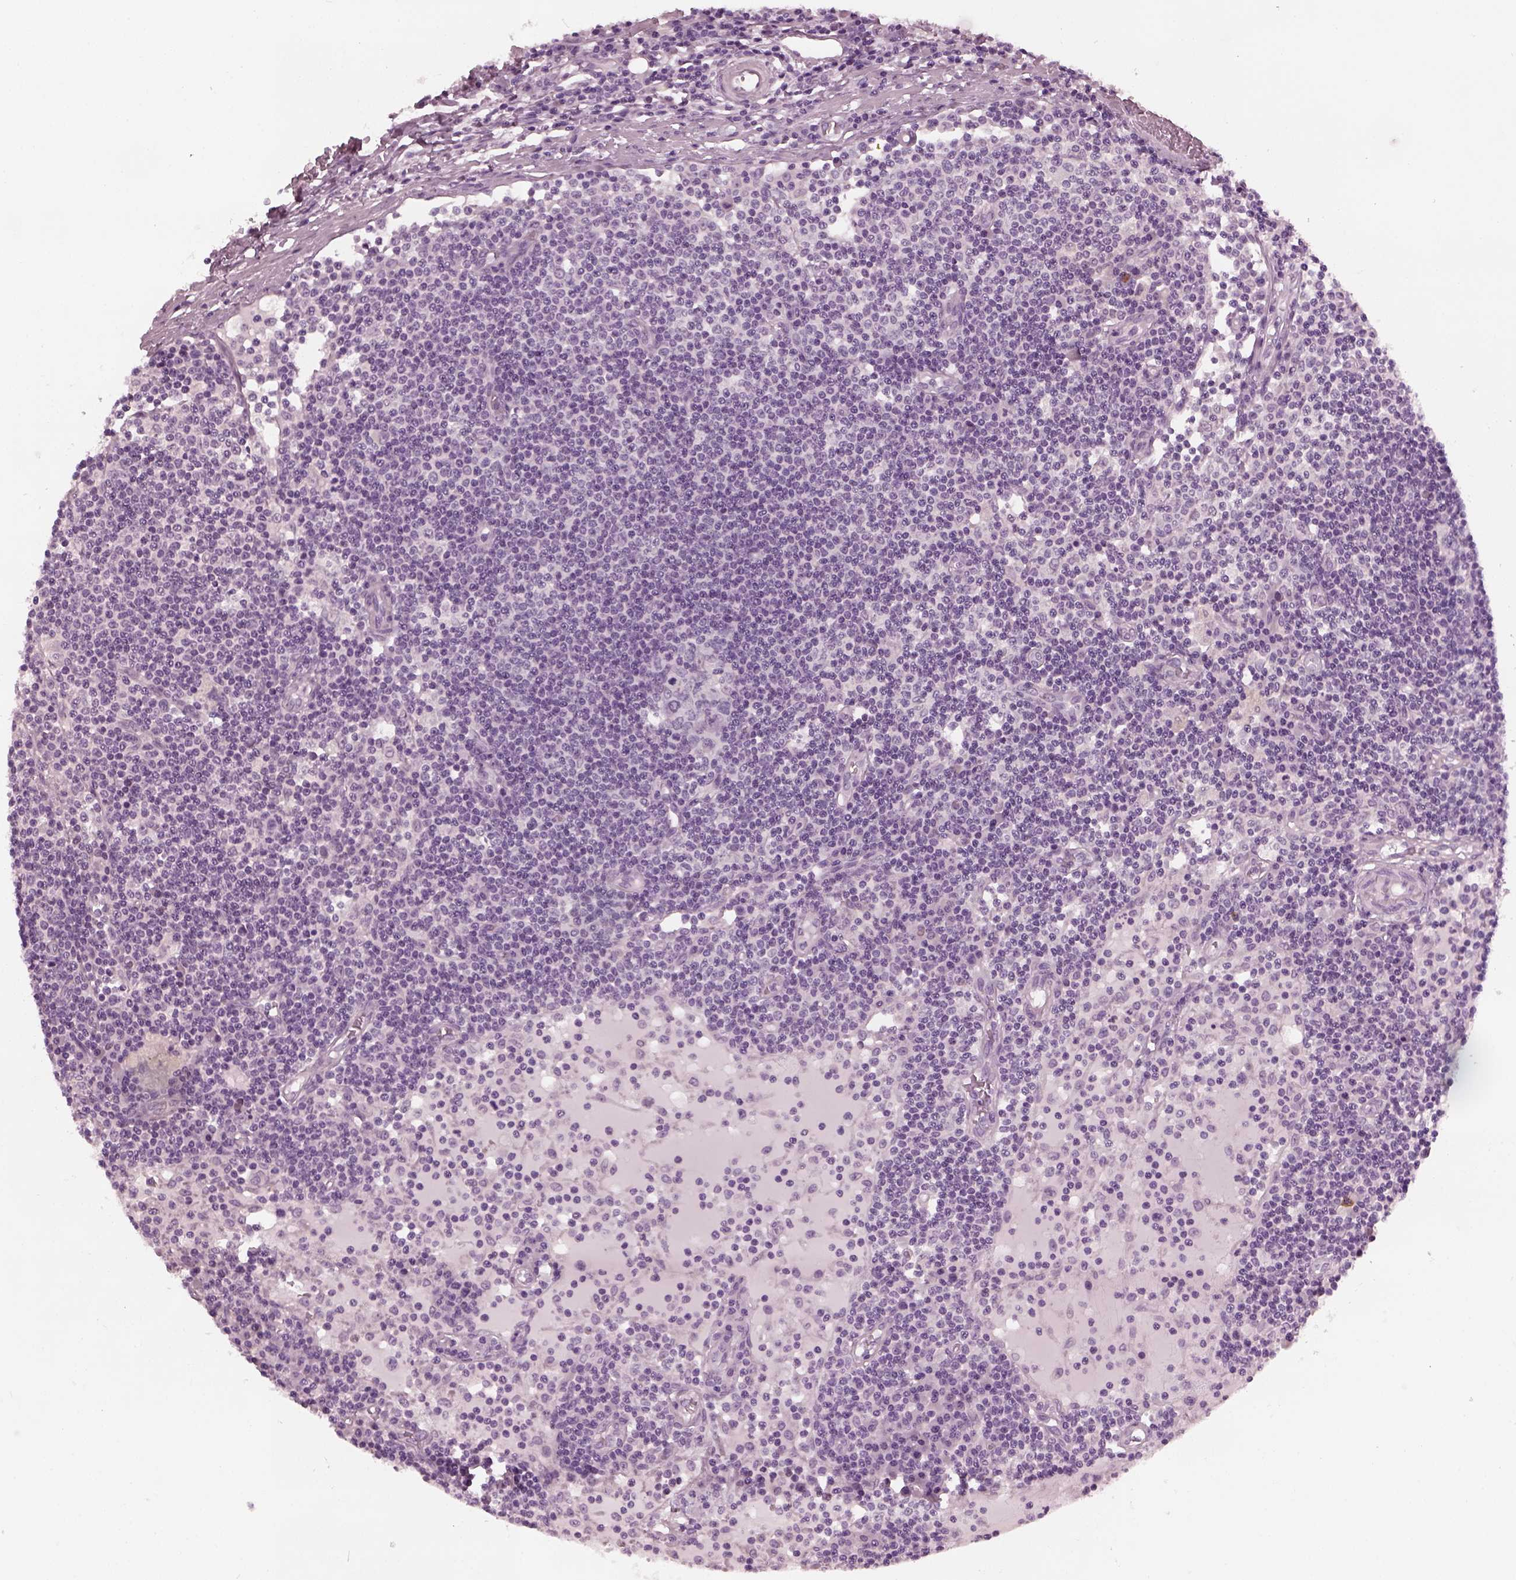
{"staining": {"intensity": "negative", "quantity": "none", "location": "none"}, "tissue": "lymph node", "cell_type": "Germinal center cells", "image_type": "normal", "snomed": [{"axis": "morphology", "description": "Normal tissue, NOS"}, {"axis": "topography", "description": "Lymph node"}], "caption": "Immunohistochemistry (IHC) micrograph of normal lymph node stained for a protein (brown), which demonstrates no staining in germinal center cells.", "gene": "SLC6A17", "patient": {"sex": "female", "age": 72}}